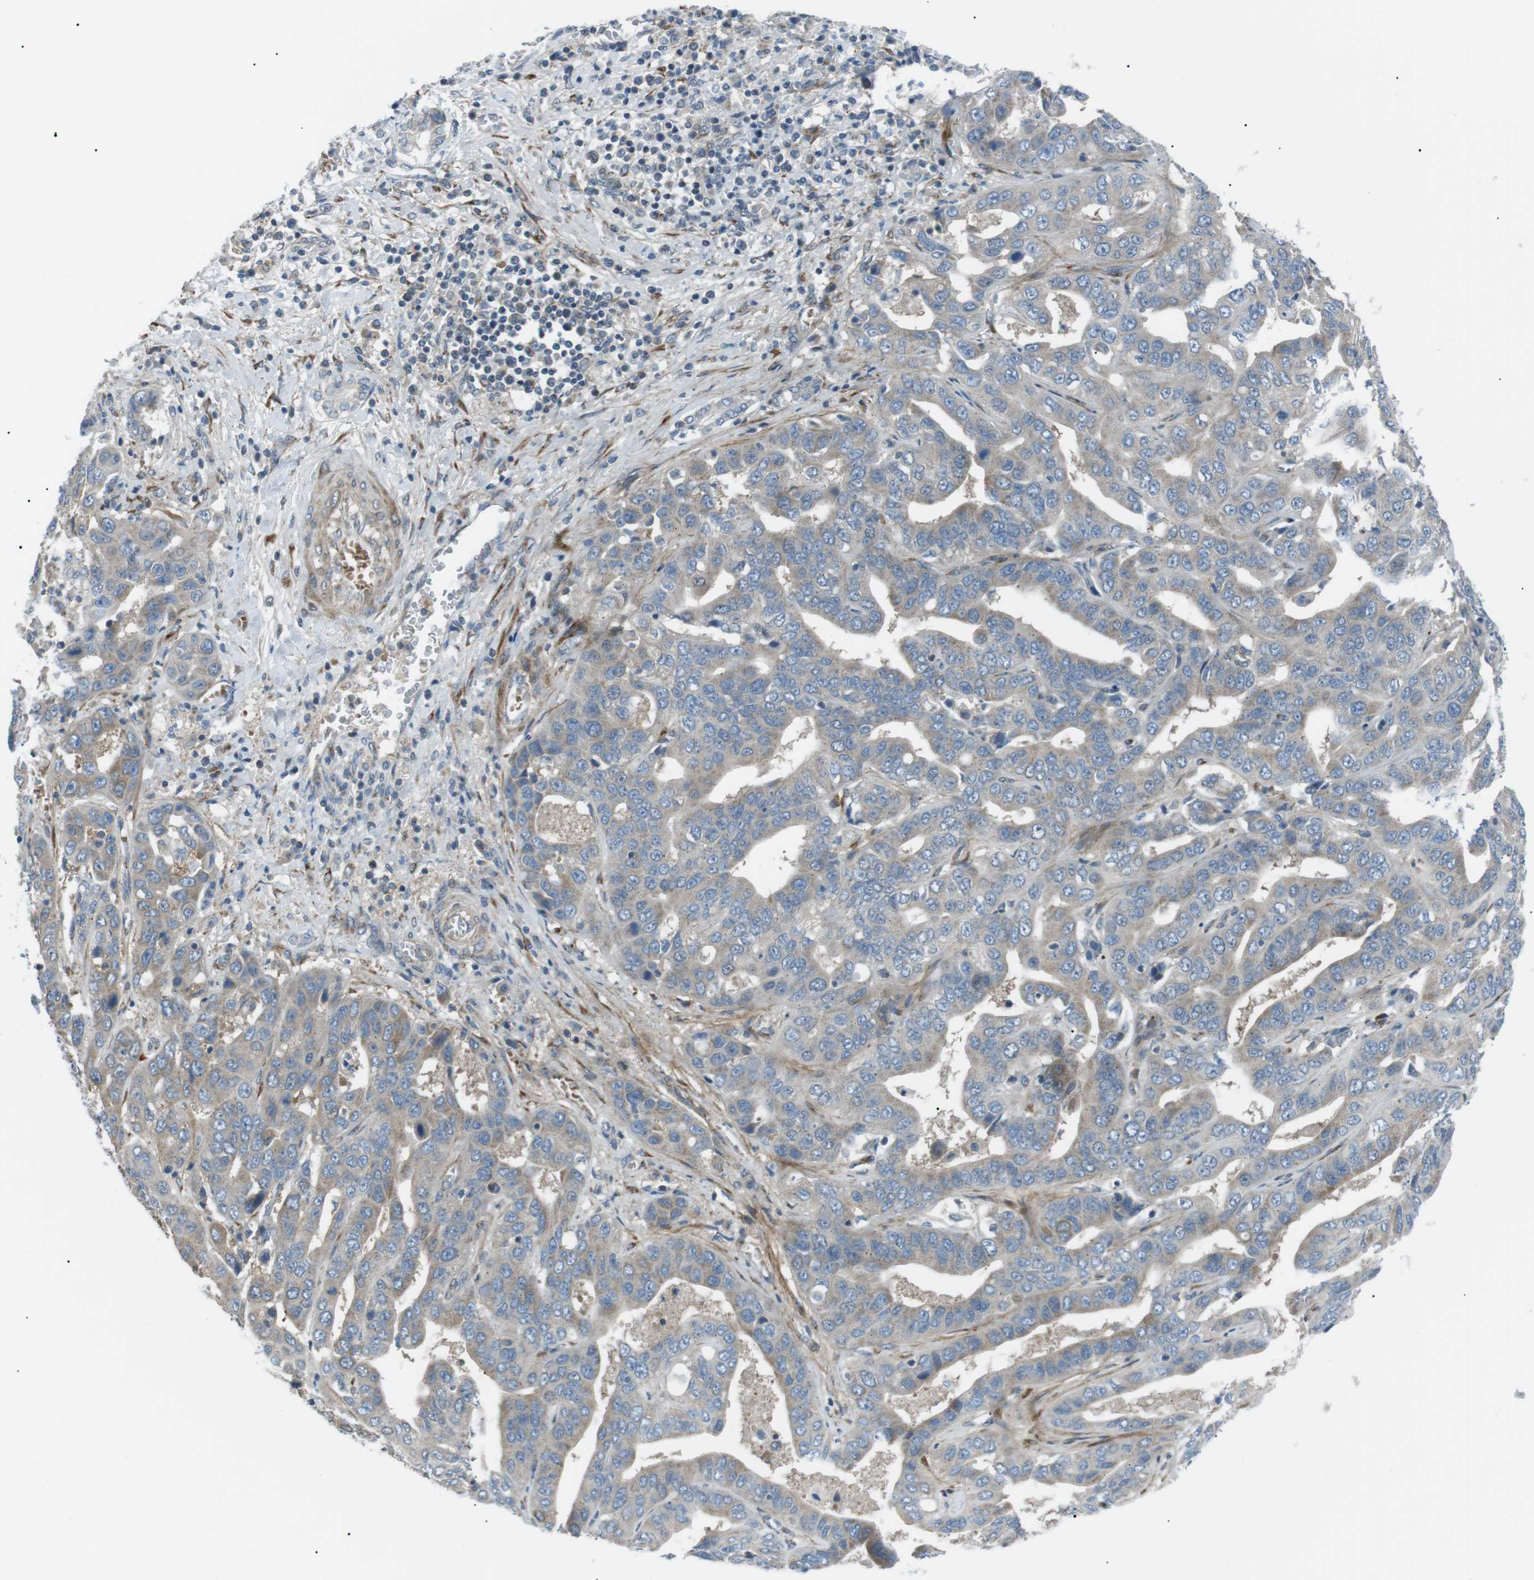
{"staining": {"intensity": "negative", "quantity": "none", "location": "none"}, "tissue": "liver cancer", "cell_type": "Tumor cells", "image_type": "cancer", "snomed": [{"axis": "morphology", "description": "Cholangiocarcinoma"}, {"axis": "topography", "description": "Liver"}], "caption": "Immunohistochemistry photomicrograph of neoplastic tissue: liver cancer stained with DAB reveals no significant protein expression in tumor cells.", "gene": "ARID5B", "patient": {"sex": "female", "age": 52}}